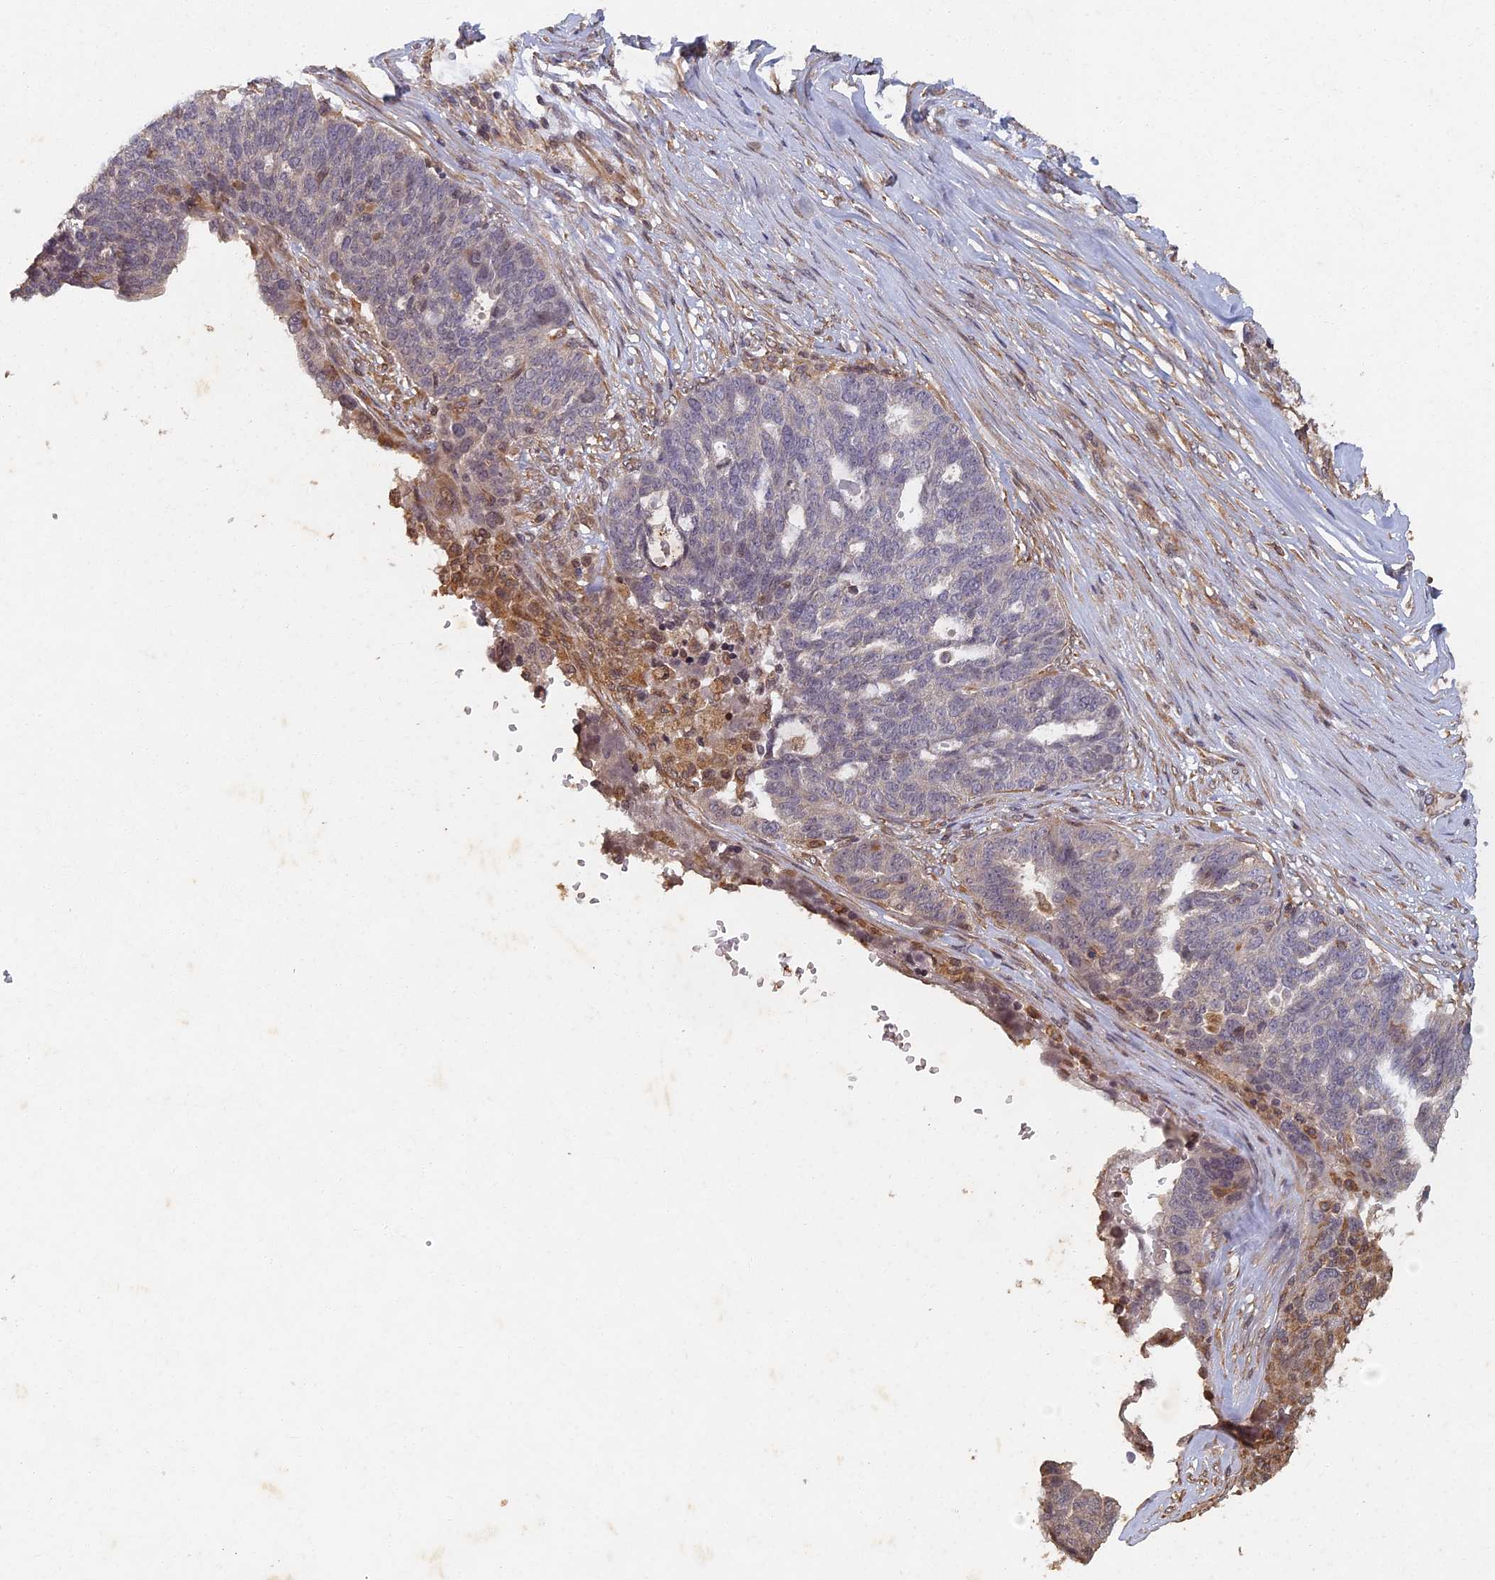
{"staining": {"intensity": "negative", "quantity": "none", "location": "none"}, "tissue": "ovarian cancer", "cell_type": "Tumor cells", "image_type": "cancer", "snomed": [{"axis": "morphology", "description": "Cystadenocarcinoma, serous, NOS"}, {"axis": "topography", "description": "Ovary"}], "caption": "IHC histopathology image of ovarian cancer (serous cystadenocarcinoma) stained for a protein (brown), which demonstrates no expression in tumor cells.", "gene": "ABCB10", "patient": {"sex": "female", "age": 59}}